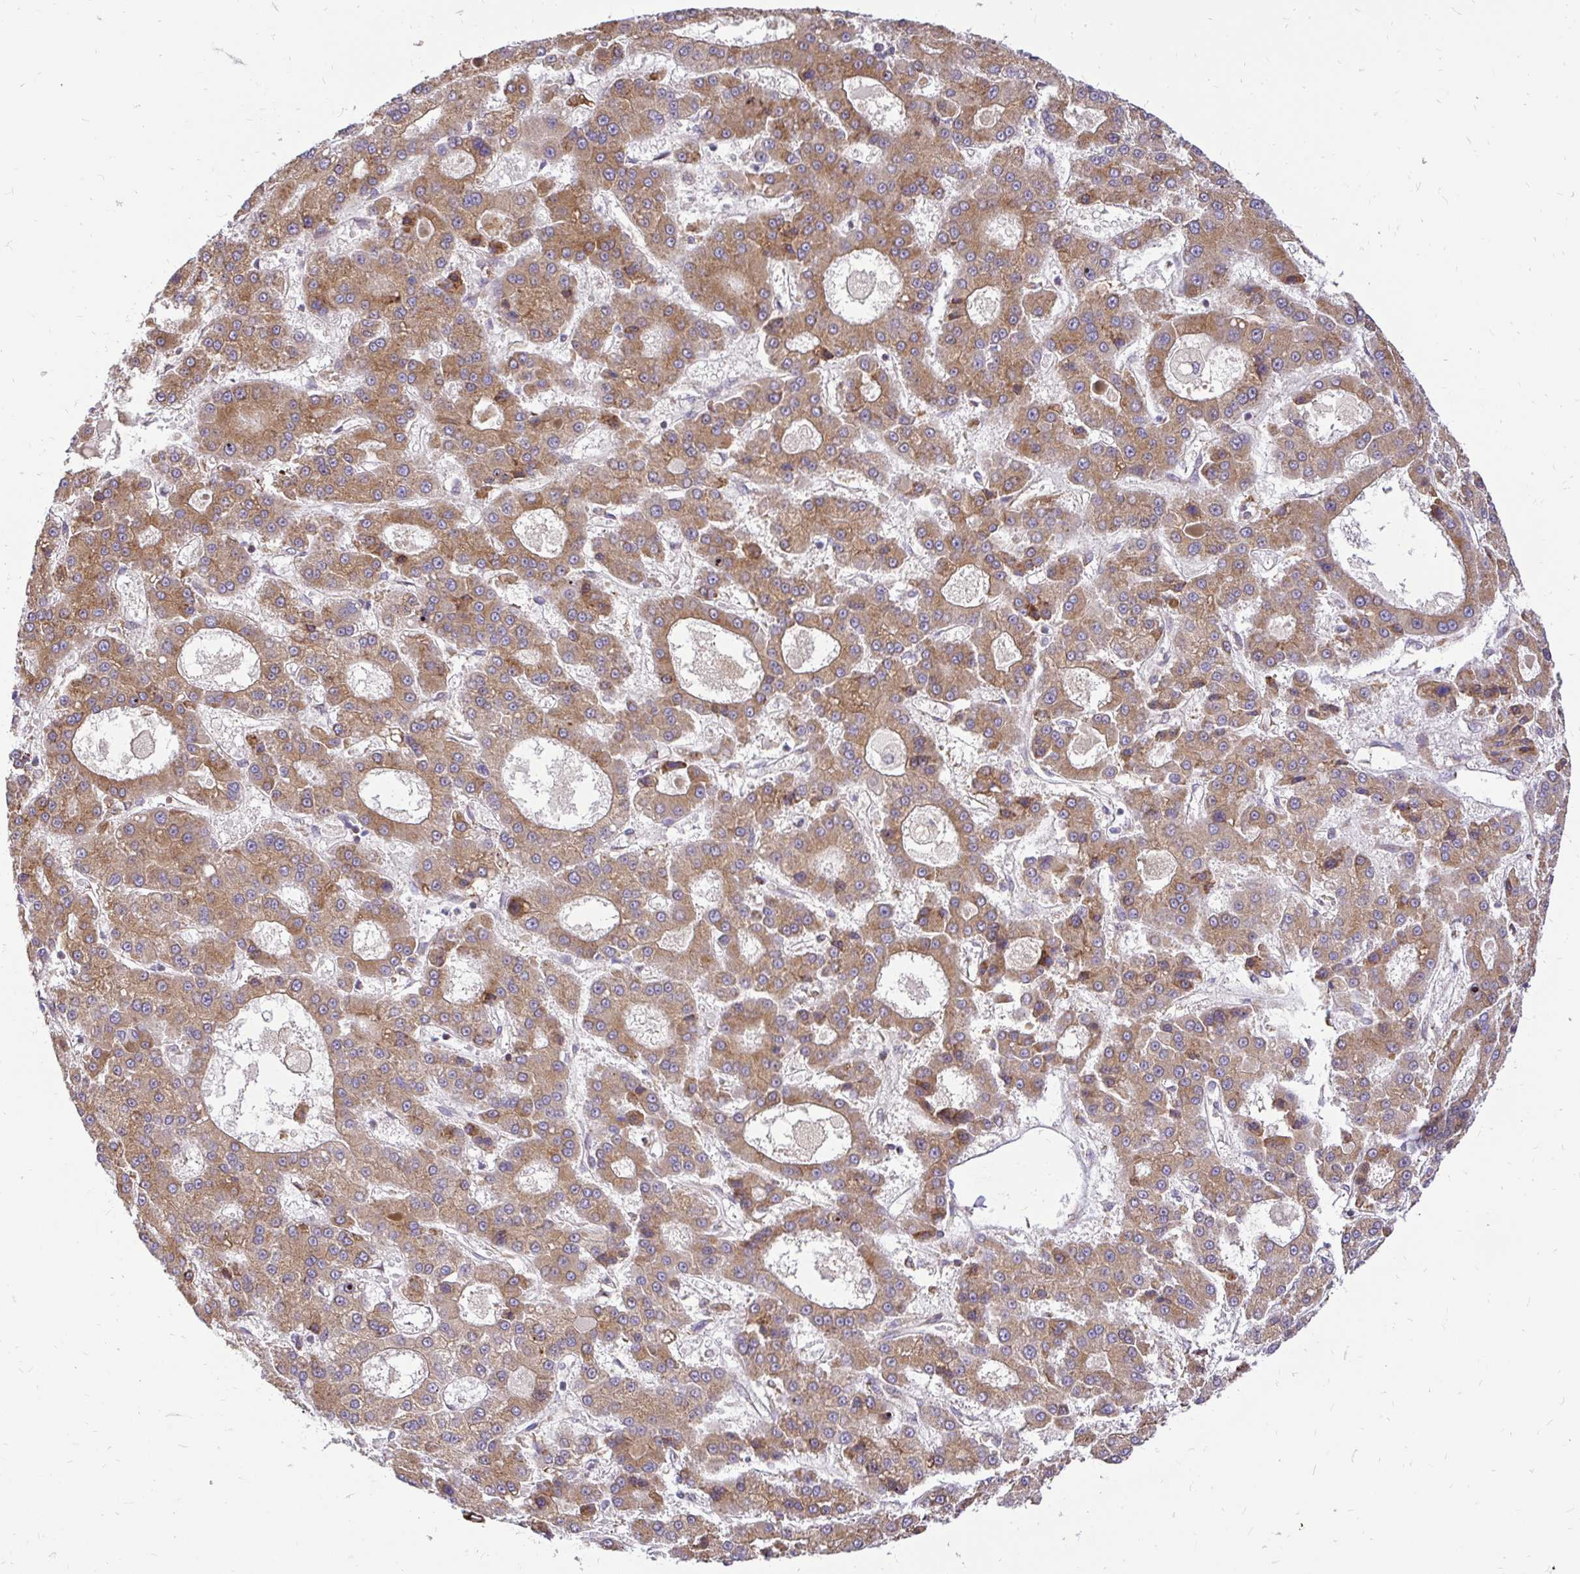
{"staining": {"intensity": "moderate", "quantity": ">75%", "location": "cytoplasmic/membranous"}, "tissue": "liver cancer", "cell_type": "Tumor cells", "image_type": "cancer", "snomed": [{"axis": "morphology", "description": "Carcinoma, Hepatocellular, NOS"}, {"axis": "topography", "description": "Liver"}], "caption": "Protein expression analysis of human liver cancer (hepatocellular carcinoma) reveals moderate cytoplasmic/membranous positivity in approximately >75% of tumor cells. (DAB (3,3'-diaminobenzidine) = brown stain, brightfield microscopy at high magnification).", "gene": "NAALAD2", "patient": {"sex": "male", "age": 70}}